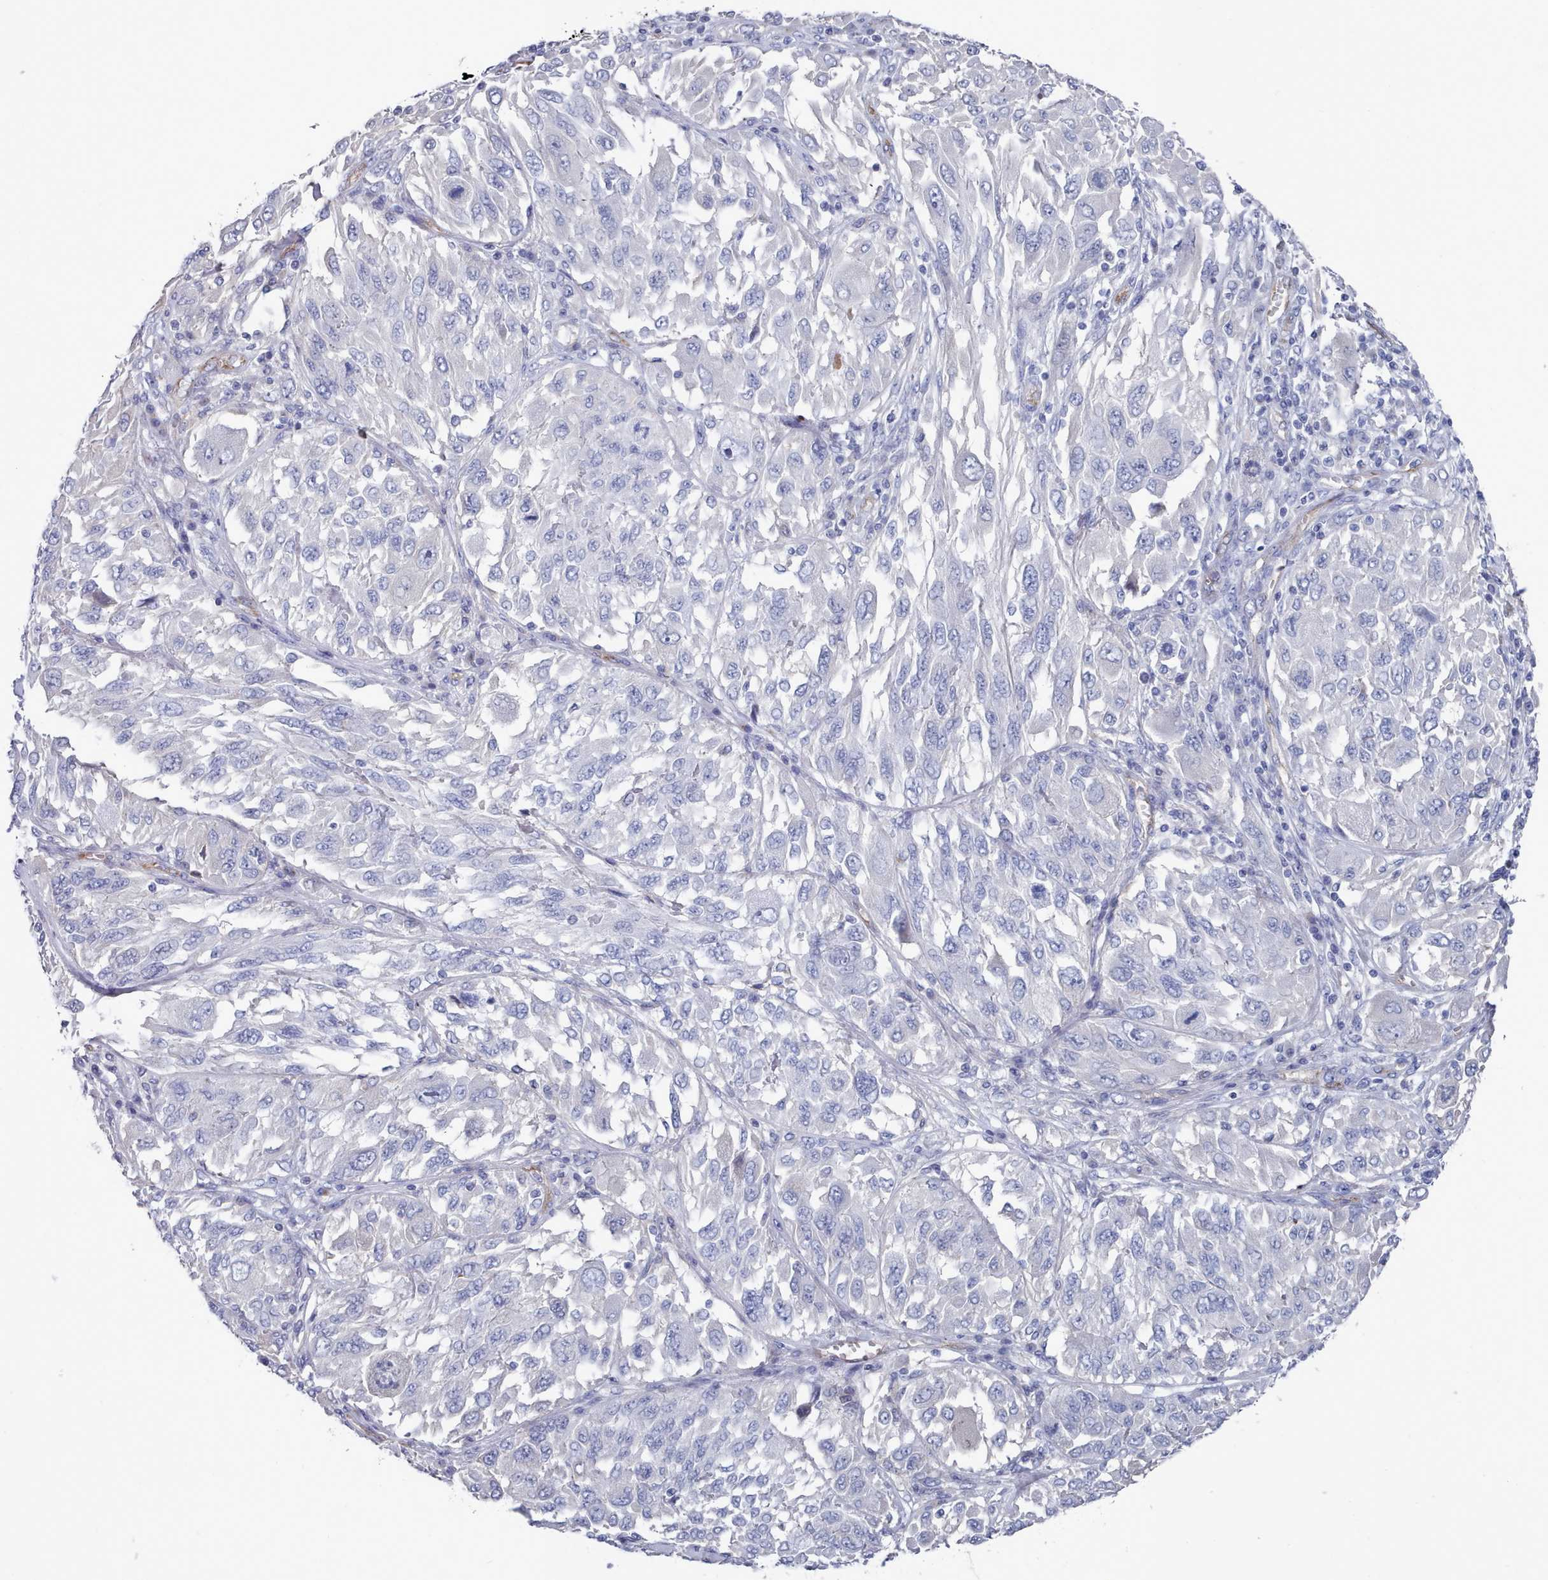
{"staining": {"intensity": "negative", "quantity": "none", "location": "none"}, "tissue": "melanoma", "cell_type": "Tumor cells", "image_type": "cancer", "snomed": [{"axis": "morphology", "description": "Malignant melanoma, NOS"}, {"axis": "topography", "description": "Skin"}], "caption": "A photomicrograph of melanoma stained for a protein displays no brown staining in tumor cells. (Stains: DAB (3,3'-diaminobenzidine) IHC with hematoxylin counter stain, Microscopy: brightfield microscopy at high magnification).", "gene": "PDE4C", "patient": {"sex": "female", "age": 91}}